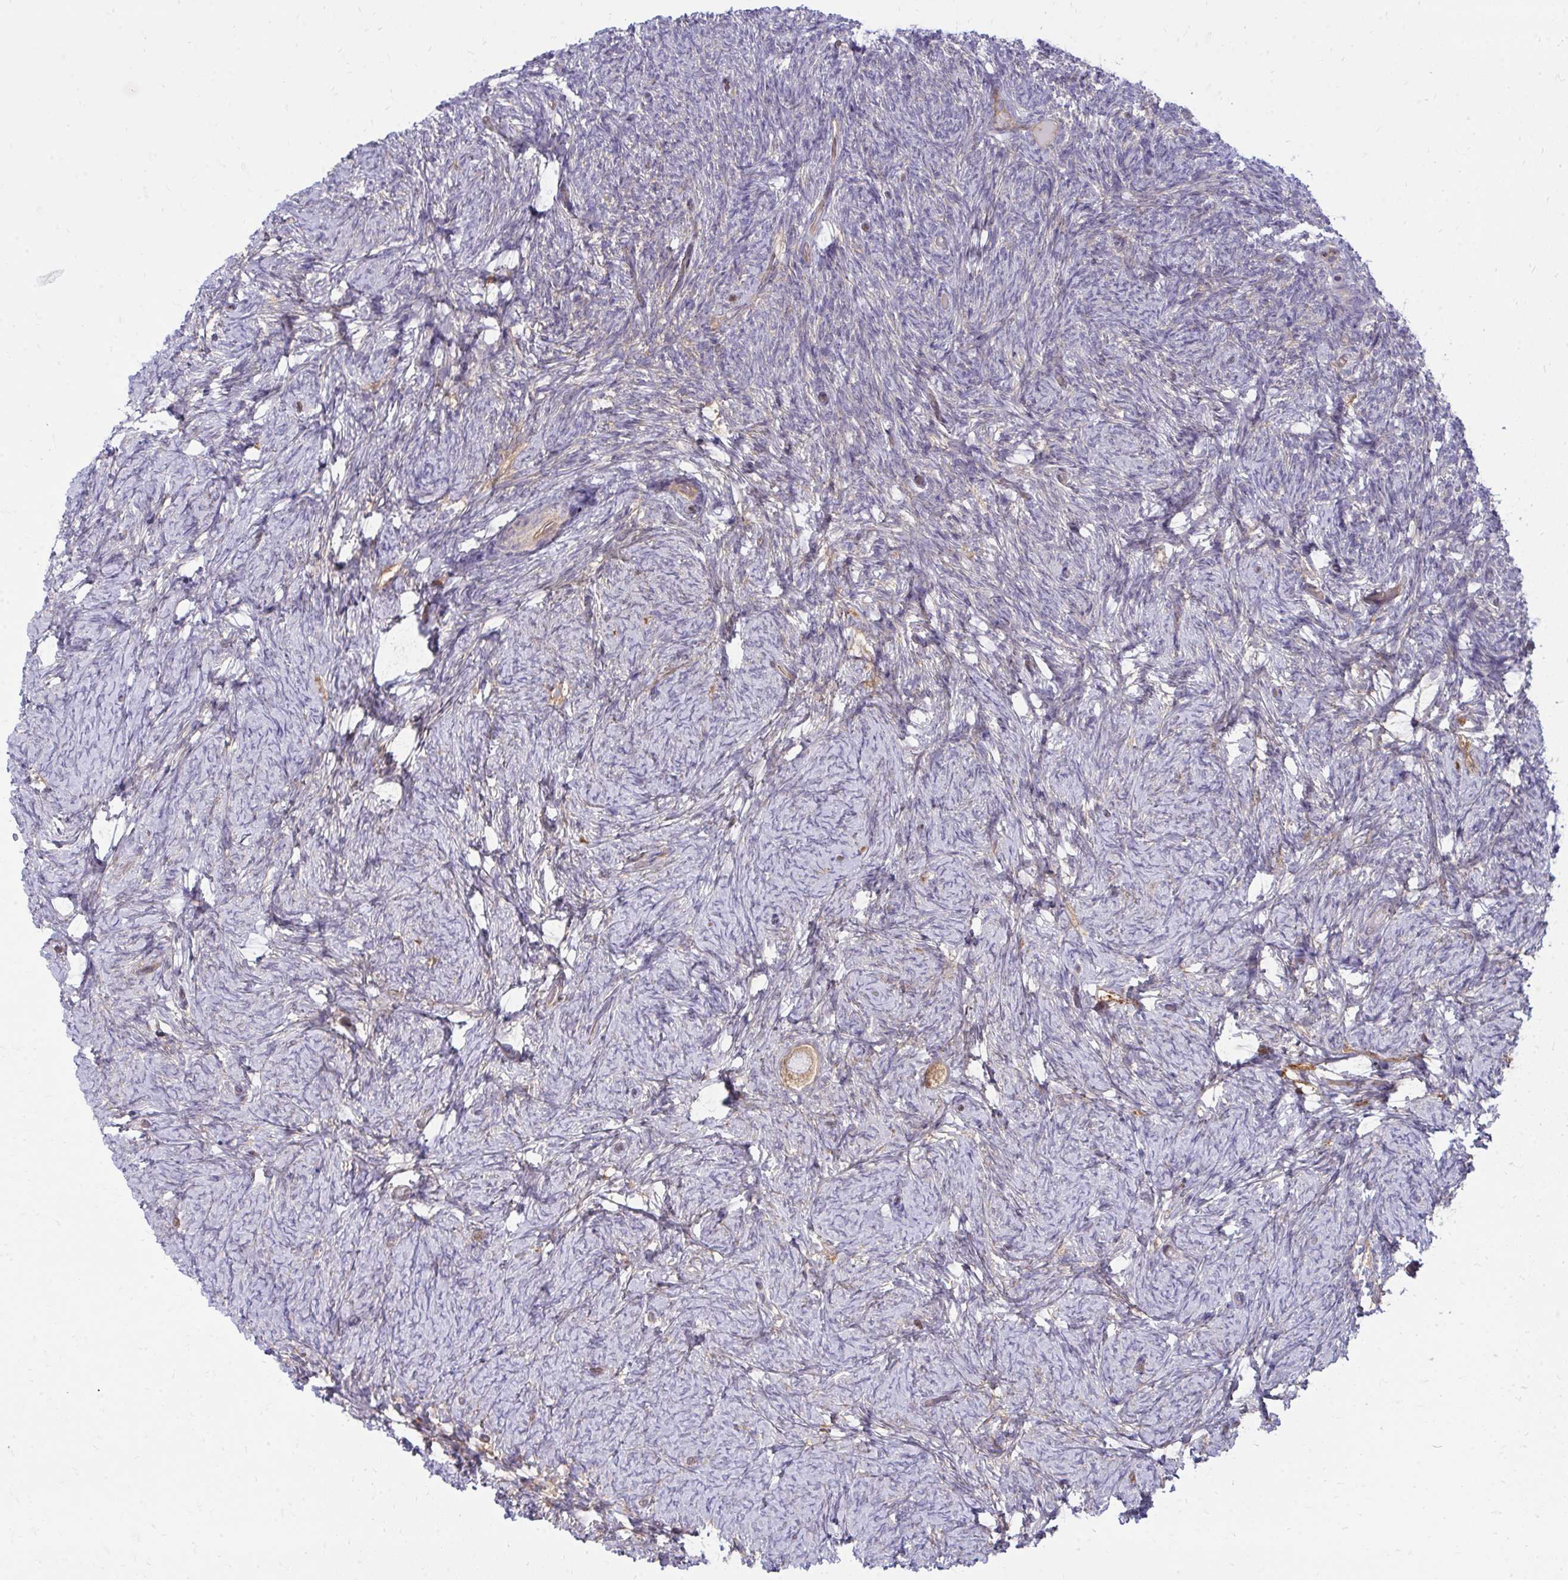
{"staining": {"intensity": "moderate", "quantity": ">75%", "location": "cytoplasmic/membranous"}, "tissue": "ovary", "cell_type": "Follicle cells", "image_type": "normal", "snomed": [{"axis": "morphology", "description": "Normal tissue, NOS"}, {"axis": "topography", "description": "Ovary"}], "caption": "An image of human ovary stained for a protein demonstrates moderate cytoplasmic/membranous brown staining in follicle cells.", "gene": "ASAP1", "patient": {"sex": "female", "age": 34}}